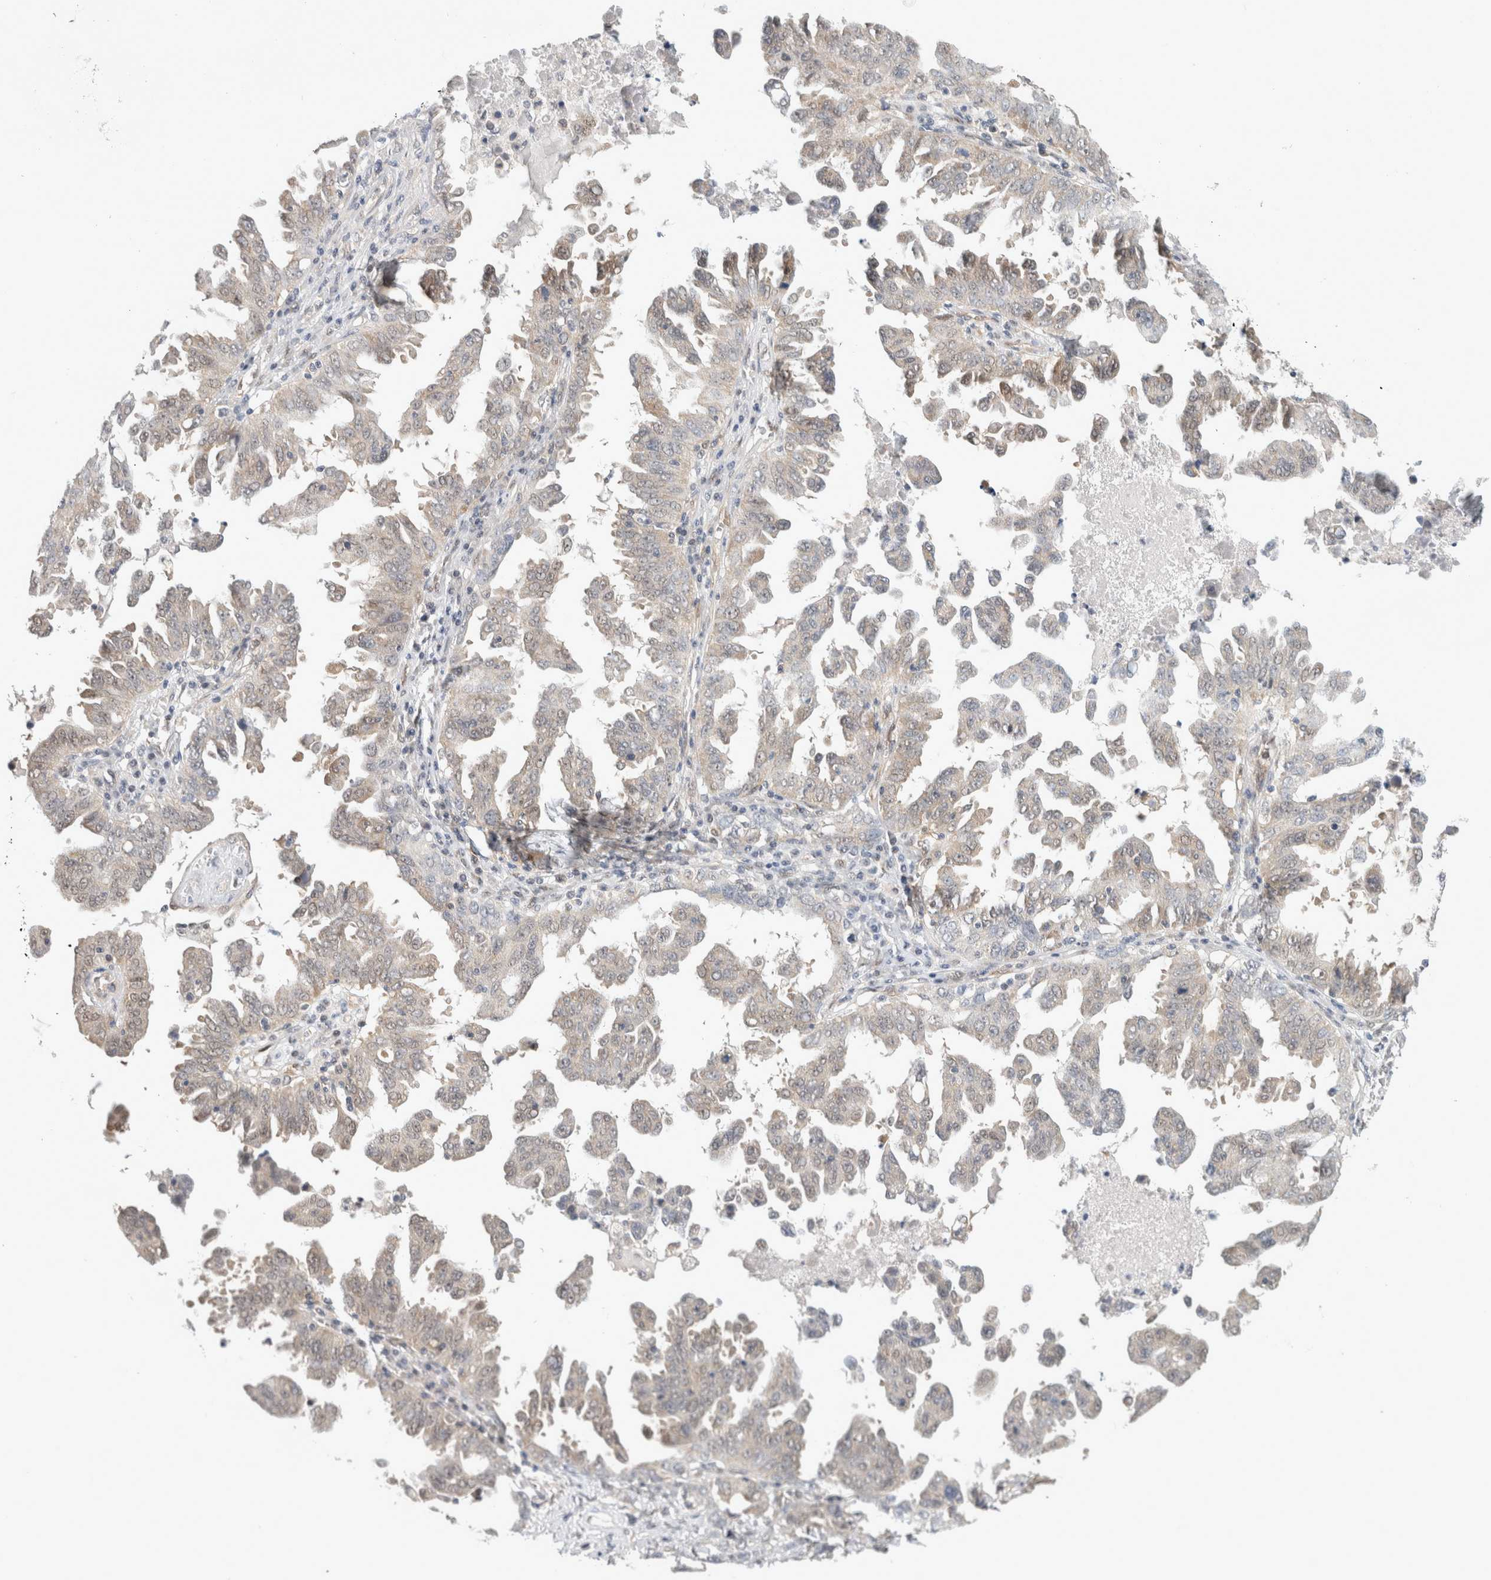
{"staining": {"intensity": "negative", "quantity": "none", "location": "none"}, "tissue": "ovarian cancer", "cell_type": "Tumor cells", "image_type": "cancer", "snomed": [{"axis": "morphology", "description": "Carcinoma, endometroid"}, {"axis": "topography", "description": "Ovary"}], "caption": "Tumor cells show no significant staining in ovarian endometroid carcinoma.", "gene": "EIF4G3", "patient": {"sex": "female", "age": 62}}